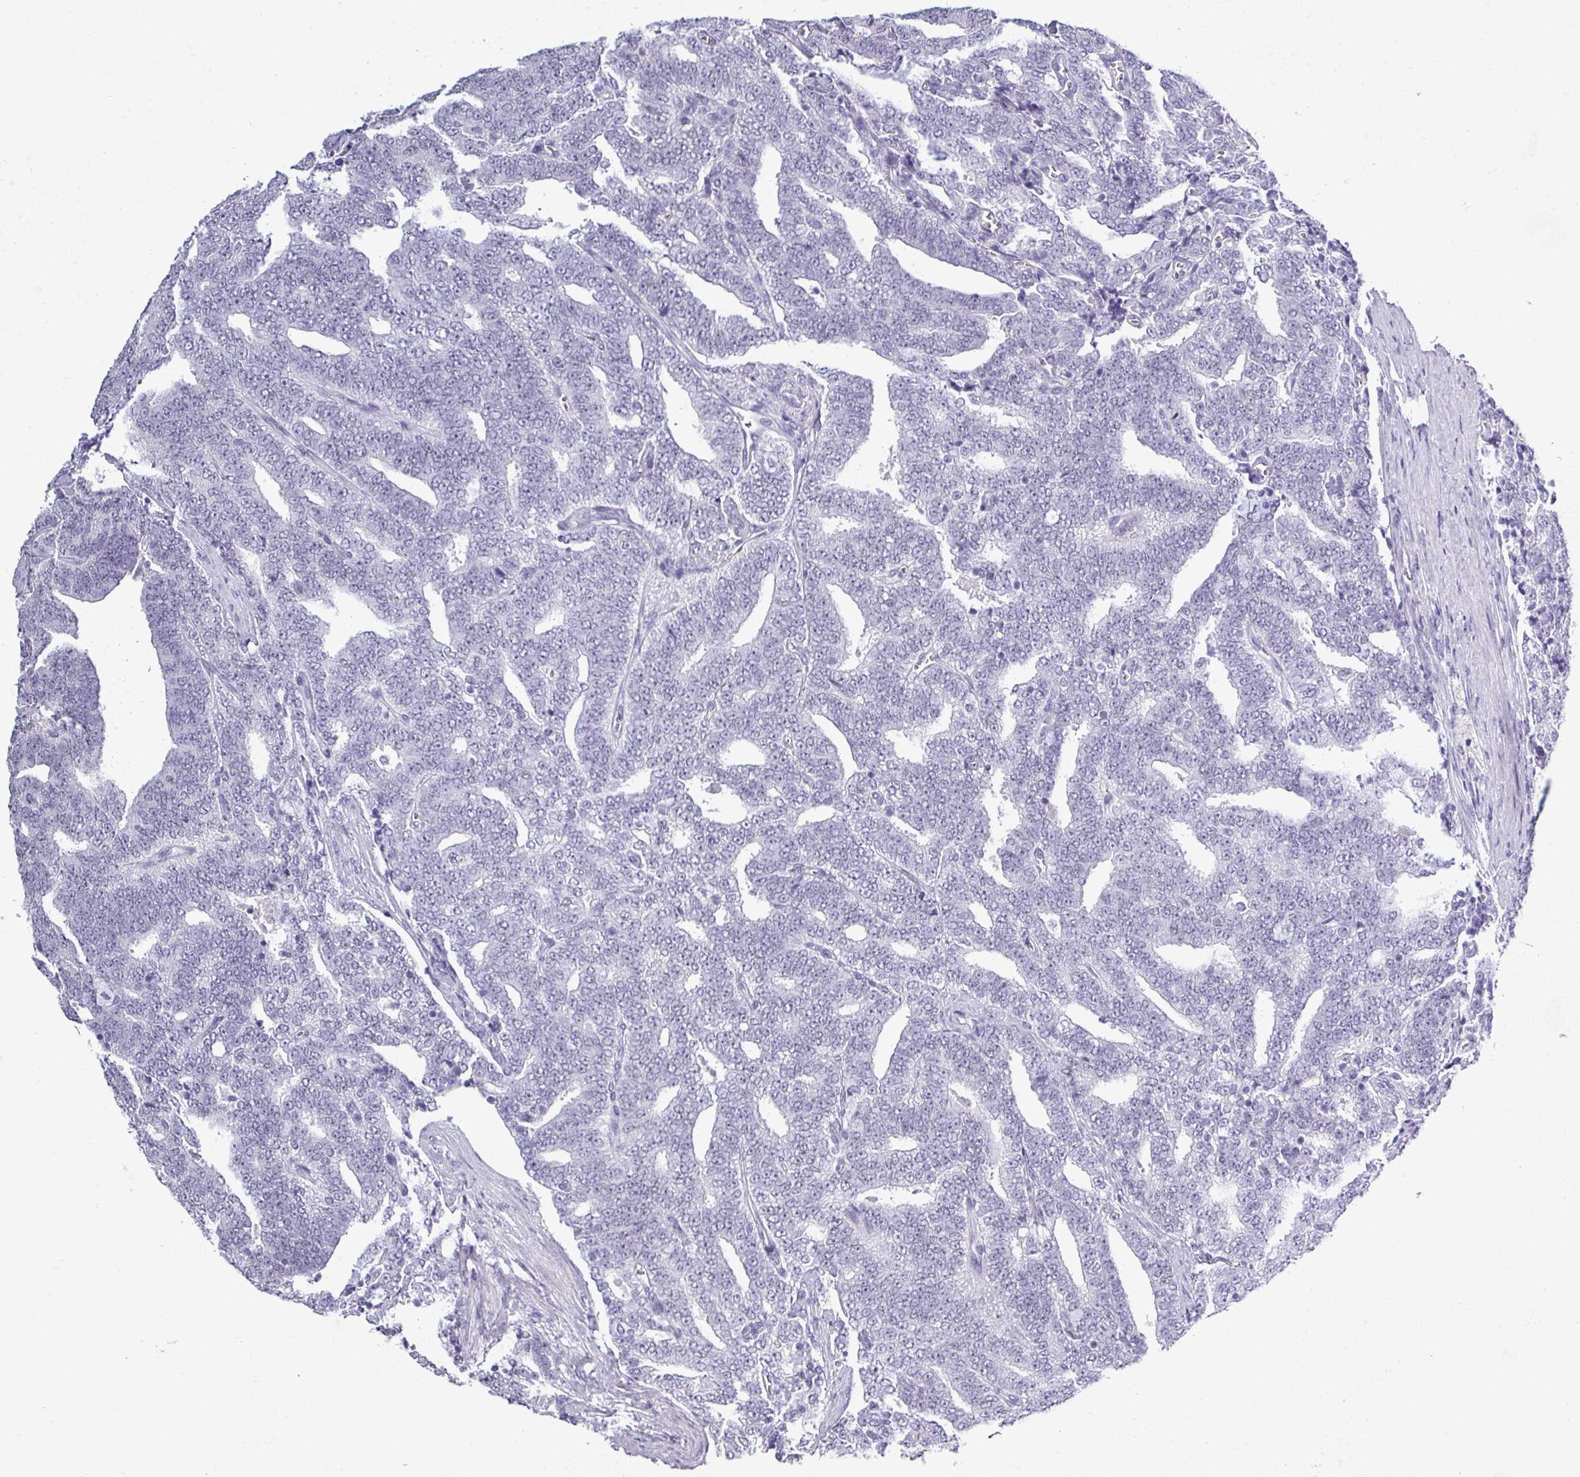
{"staining": {"intensity": "negative", "quantity": "none", "location": "none"}, "tissue": "prostate cancer", "cell_type": "Tumor cells", "image_type": "cancer", "snomed": [{"axis": "morphology", "description": "Adenocarcinoma, High grade"}, {"axis": "topography", "description": "Prostate and seminal vesicle, NOS"}], "caption": "Image shows no protein staining in tumor cells of high-grade adenocarcinoma (prostate) tissue.", "gene": "SRGAP1", "patient": {"sex": "male", "age": 67}}